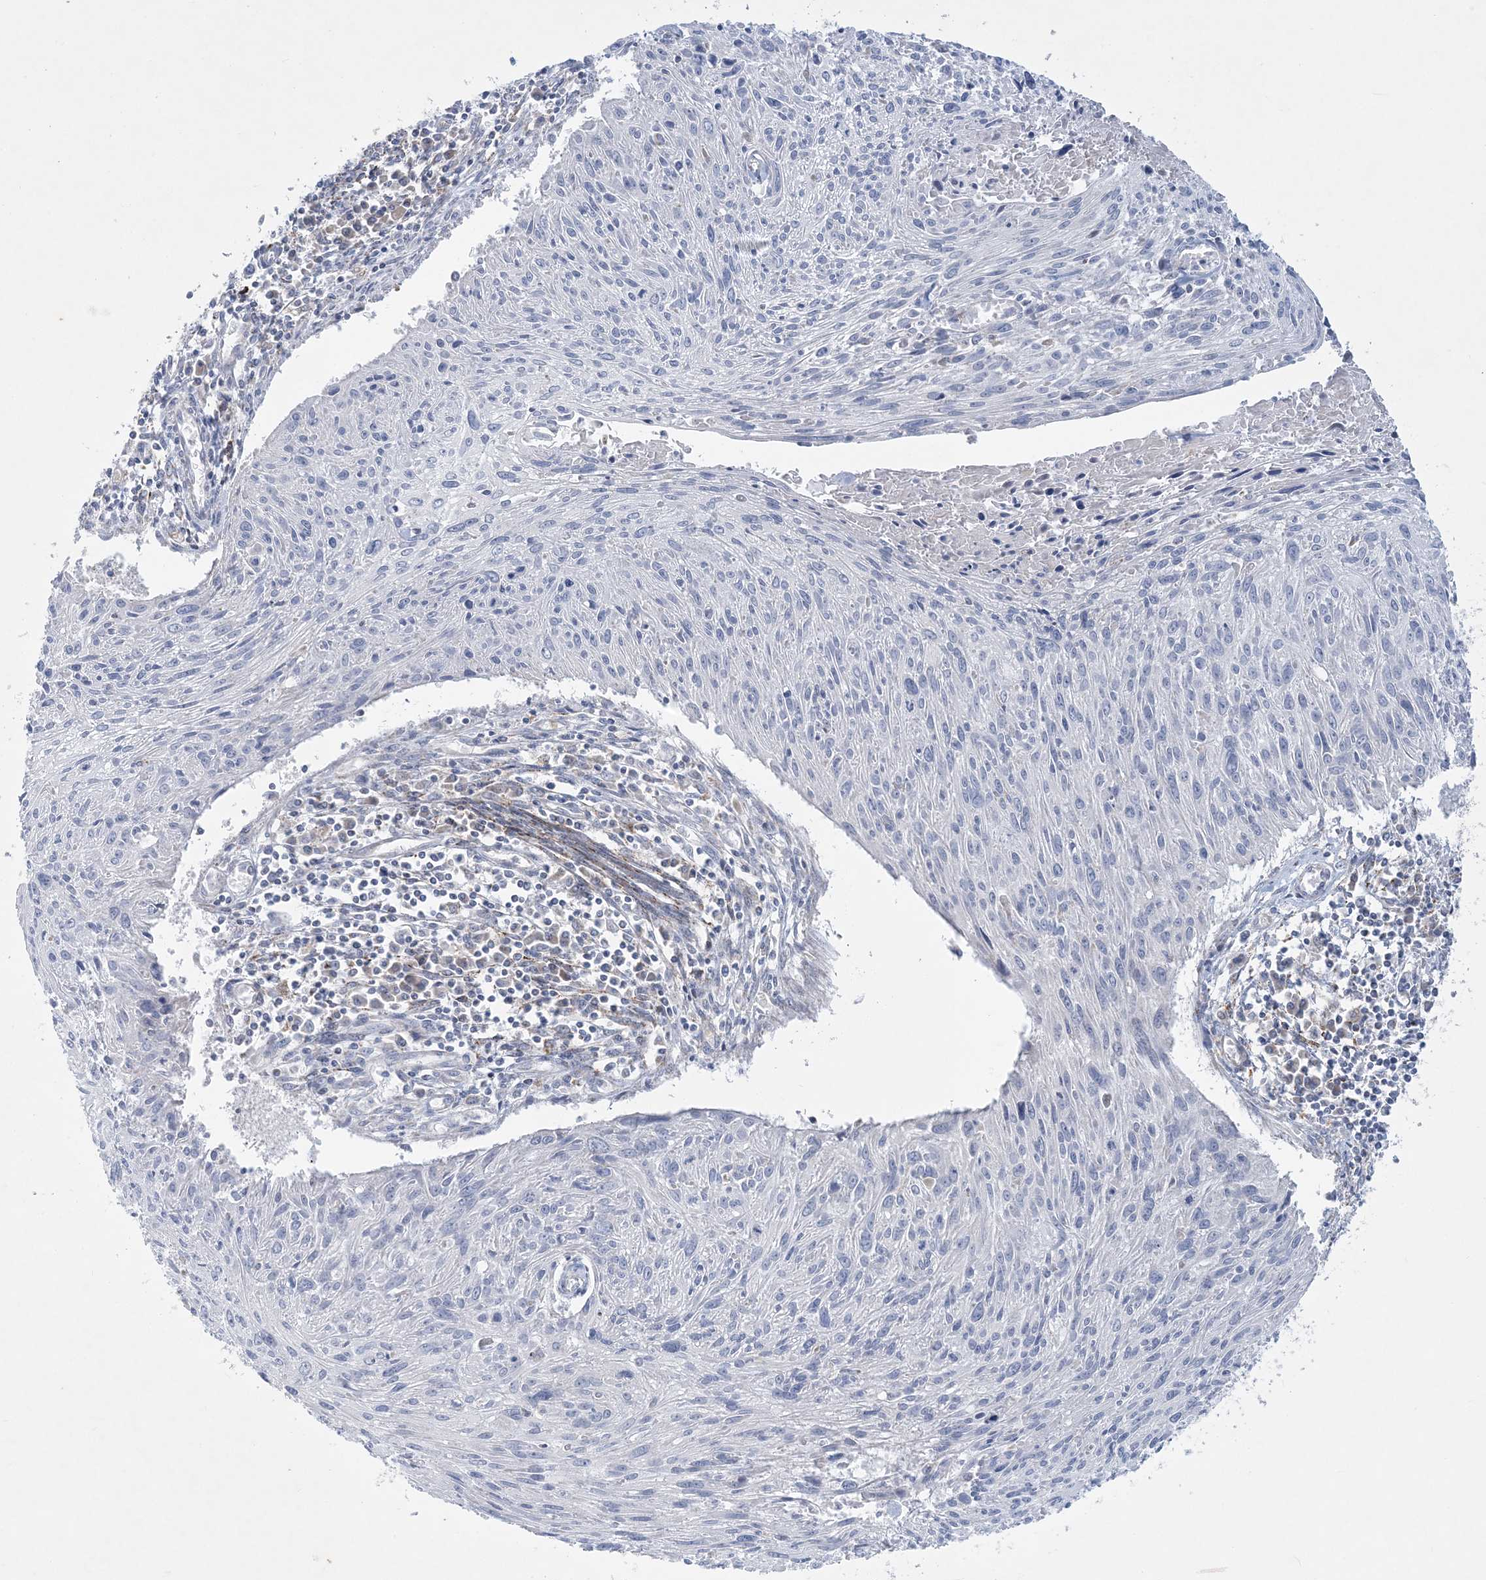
{"staining": {"intensity": "negative", "quantity": "none", "location": "none"}, "tissue": "cervical cancer", "cell_type": "Tumor cells", "image_type": "cancer", "snomed": [{"axis": "morphology", "description": "Squamous cell carcinoma, NOS"}, {"axis": "topography", "description": "Cervix"}], "caption": "This is an immunohistochemistry (IHC) micrograph of cervical cancer. There is no expression in tumor cells.", "gene": "TBC1D7", "patient": {"sex": "female", "age": 51}}